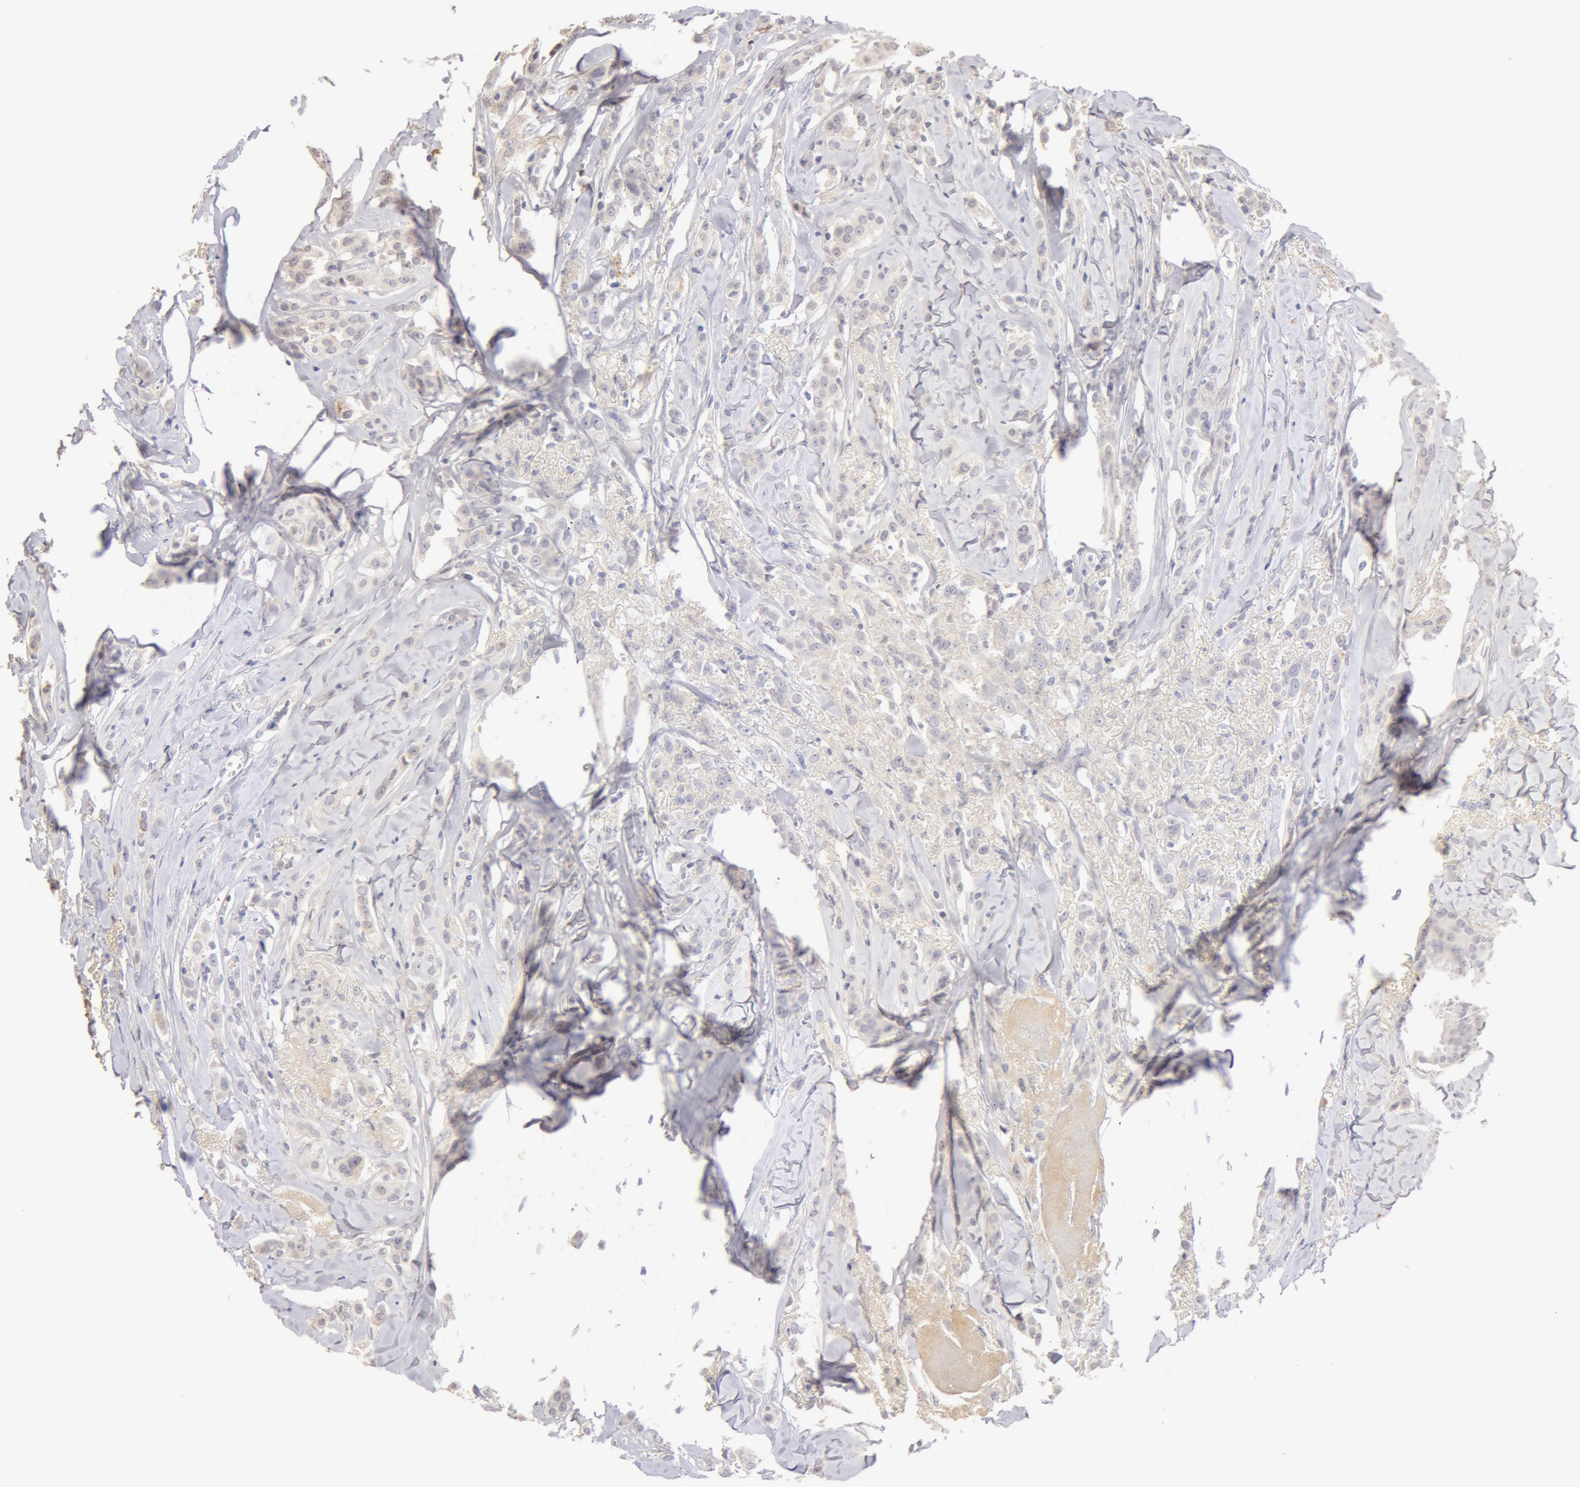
{"staining": {"intensity": "weak", "quantity": "25%-75%", "location": "cytoplasmic/membranous"}, "tissue": "breast cancer", "cell_type": "Tumor cells", "image_type": "cancer", "snomed": [{"axis": "morphology", "description": "Lobular carcinoma"}, {"axis": "topography", "description": "Breast"}], "caption": "High-power microscopy captured an IHC micrograph of breast cancer, revealing weak cytoplasmic/membranous positivity in about 25%-75% of tumor cells.", "gene": "TF", "patient": {"sex": "female", "age": 57}}